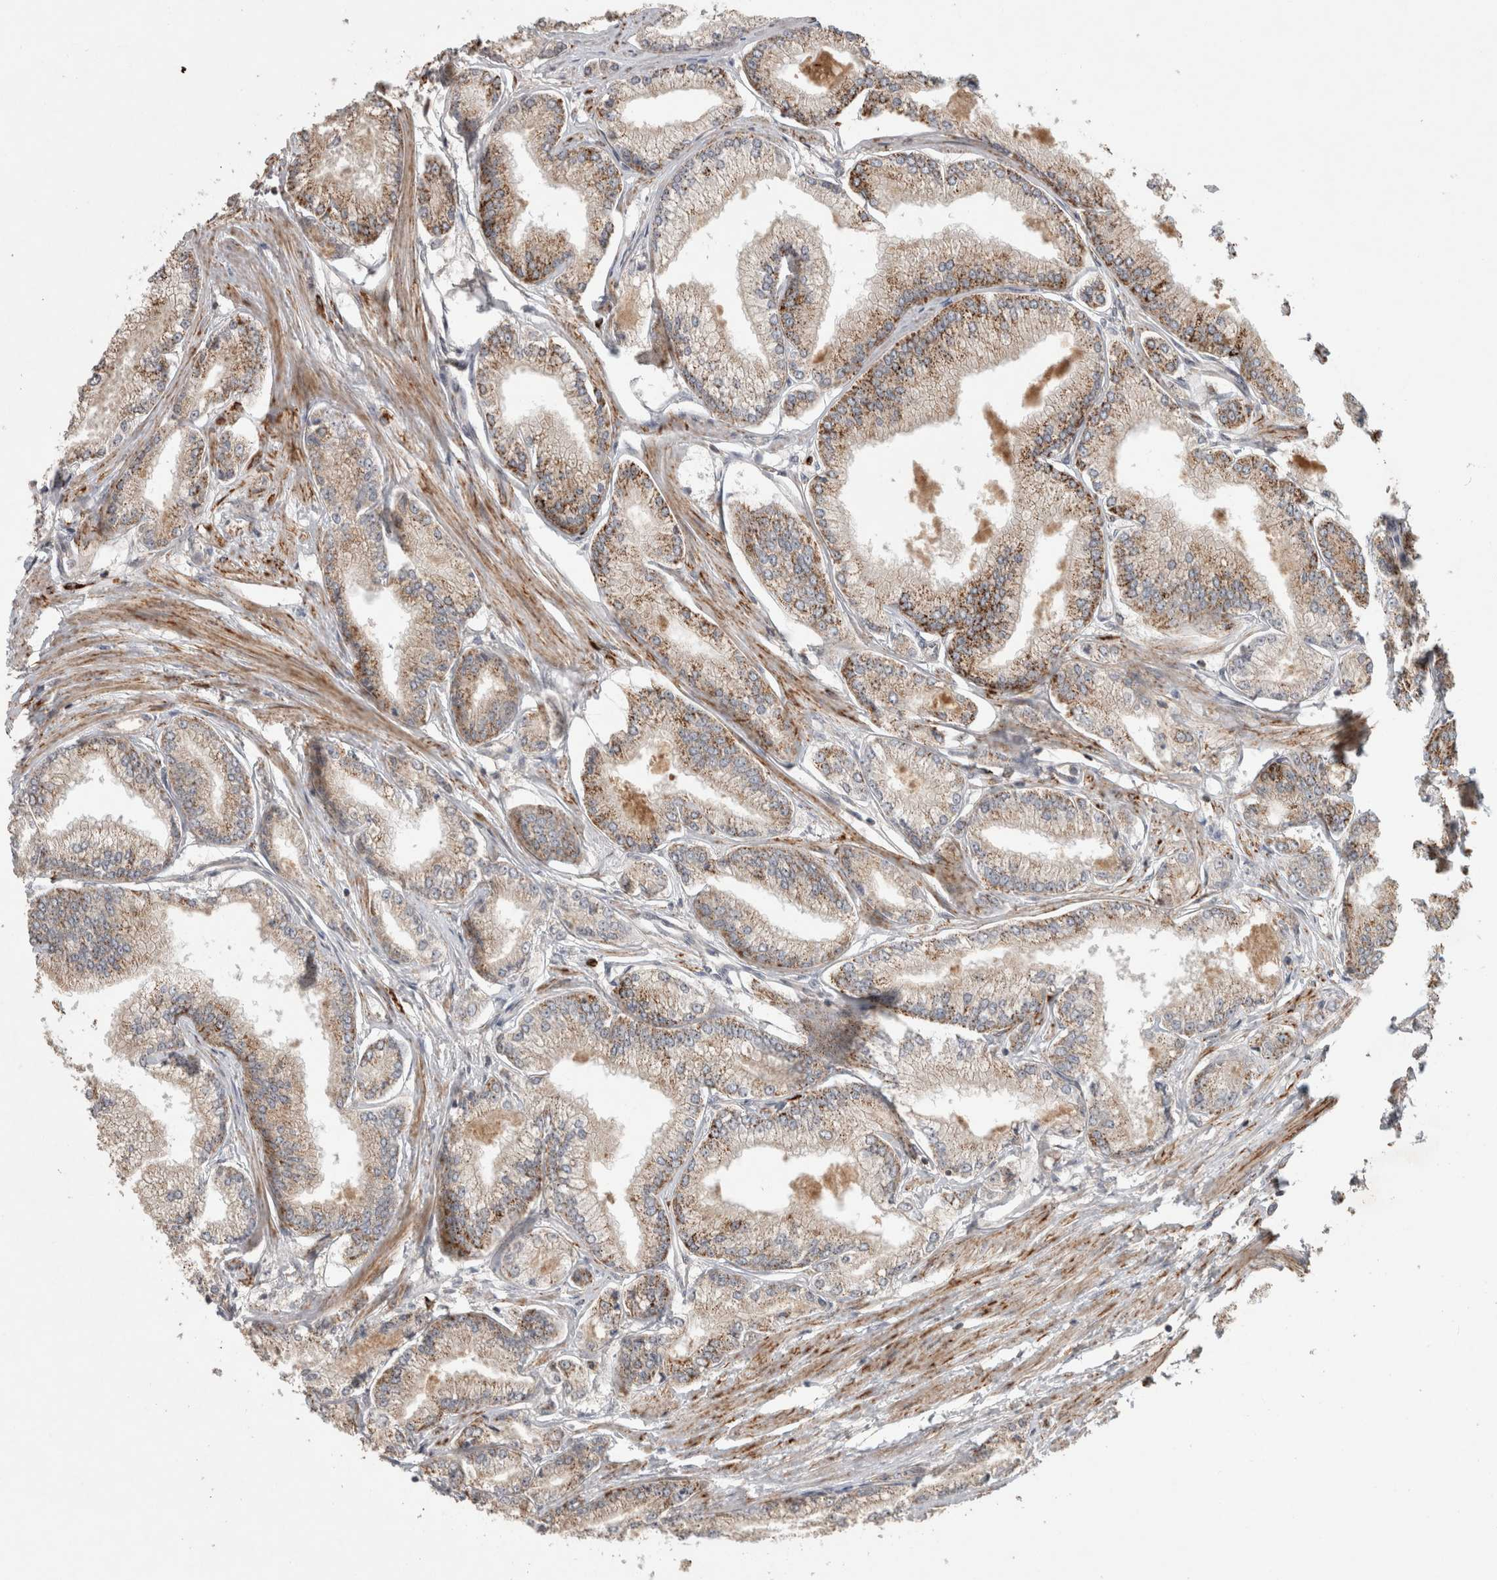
{"staining": {"intensity": "moderate", "quantity": ">75%", "location": "cytoplasmic/membranous"}, "tissue": "prostate cancer", "cell_type": "Tumor cells", "image_type": "cancer", "snomed": [{"axis": "morphology", "description": "Adenocarcinoma, Low grade"}, {"axis": "topography", "description": "Prostate"}], "caption": "High-magnification brightfield microscopy of adenocarcinoma (low-grade) (prostate) stained with DAB (3,3'-diaminobenzidine) (brown) and counterstained with hematoxylin (blue). tumor cells exhibit moderate cytoplasmic/membranous expression is seen in approximately>75% of cells. The staining was performed using DAB to visualize the protein expression in brown, while the nuclei were stained in blue with hematoxylin (Magnification: 20x).", "gene": "SERAC1", "patient": {"sex": "male", "age": 52}}